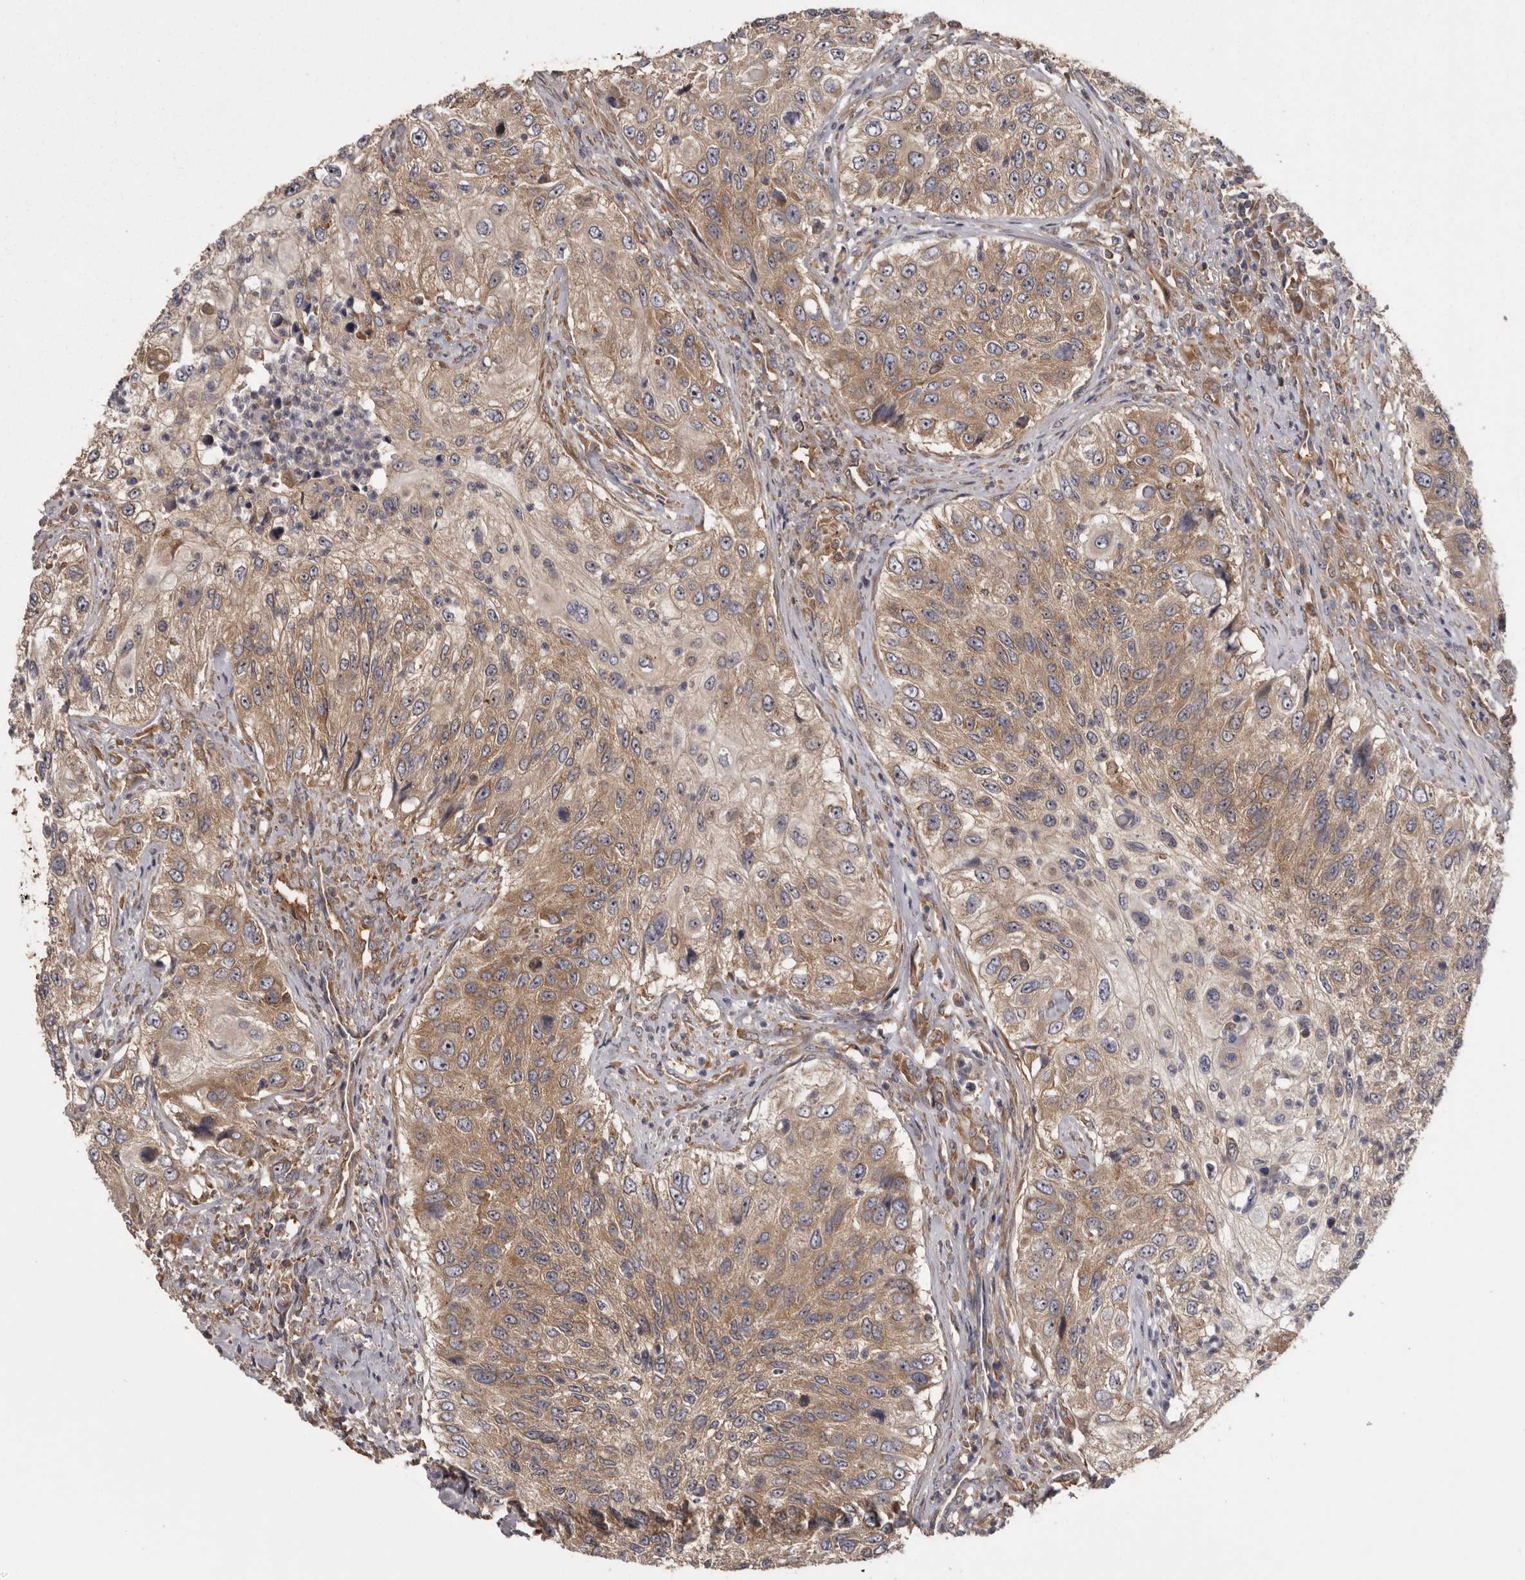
{"staining": {"intensity": "weak", "quantity": ">75%", "location": "cytoplasmic/membranous"}, "tissue": "urothelial cancer", "cell_type": "Tumor cells", "image_type": "cancer", "snomed": [{"axis": "morphology", "description": "Urothelial carcinoma, High grade"}, {"axis": "topography", "description": "Urinary bladder"}], "caption": "This is an image of IHC staining of urothelial cancer, which shows weak staining in the cytoplasmic/membranous of tumor cells.", "gene": "DARS1", "patient": {"sex": "female", "age": 60}}